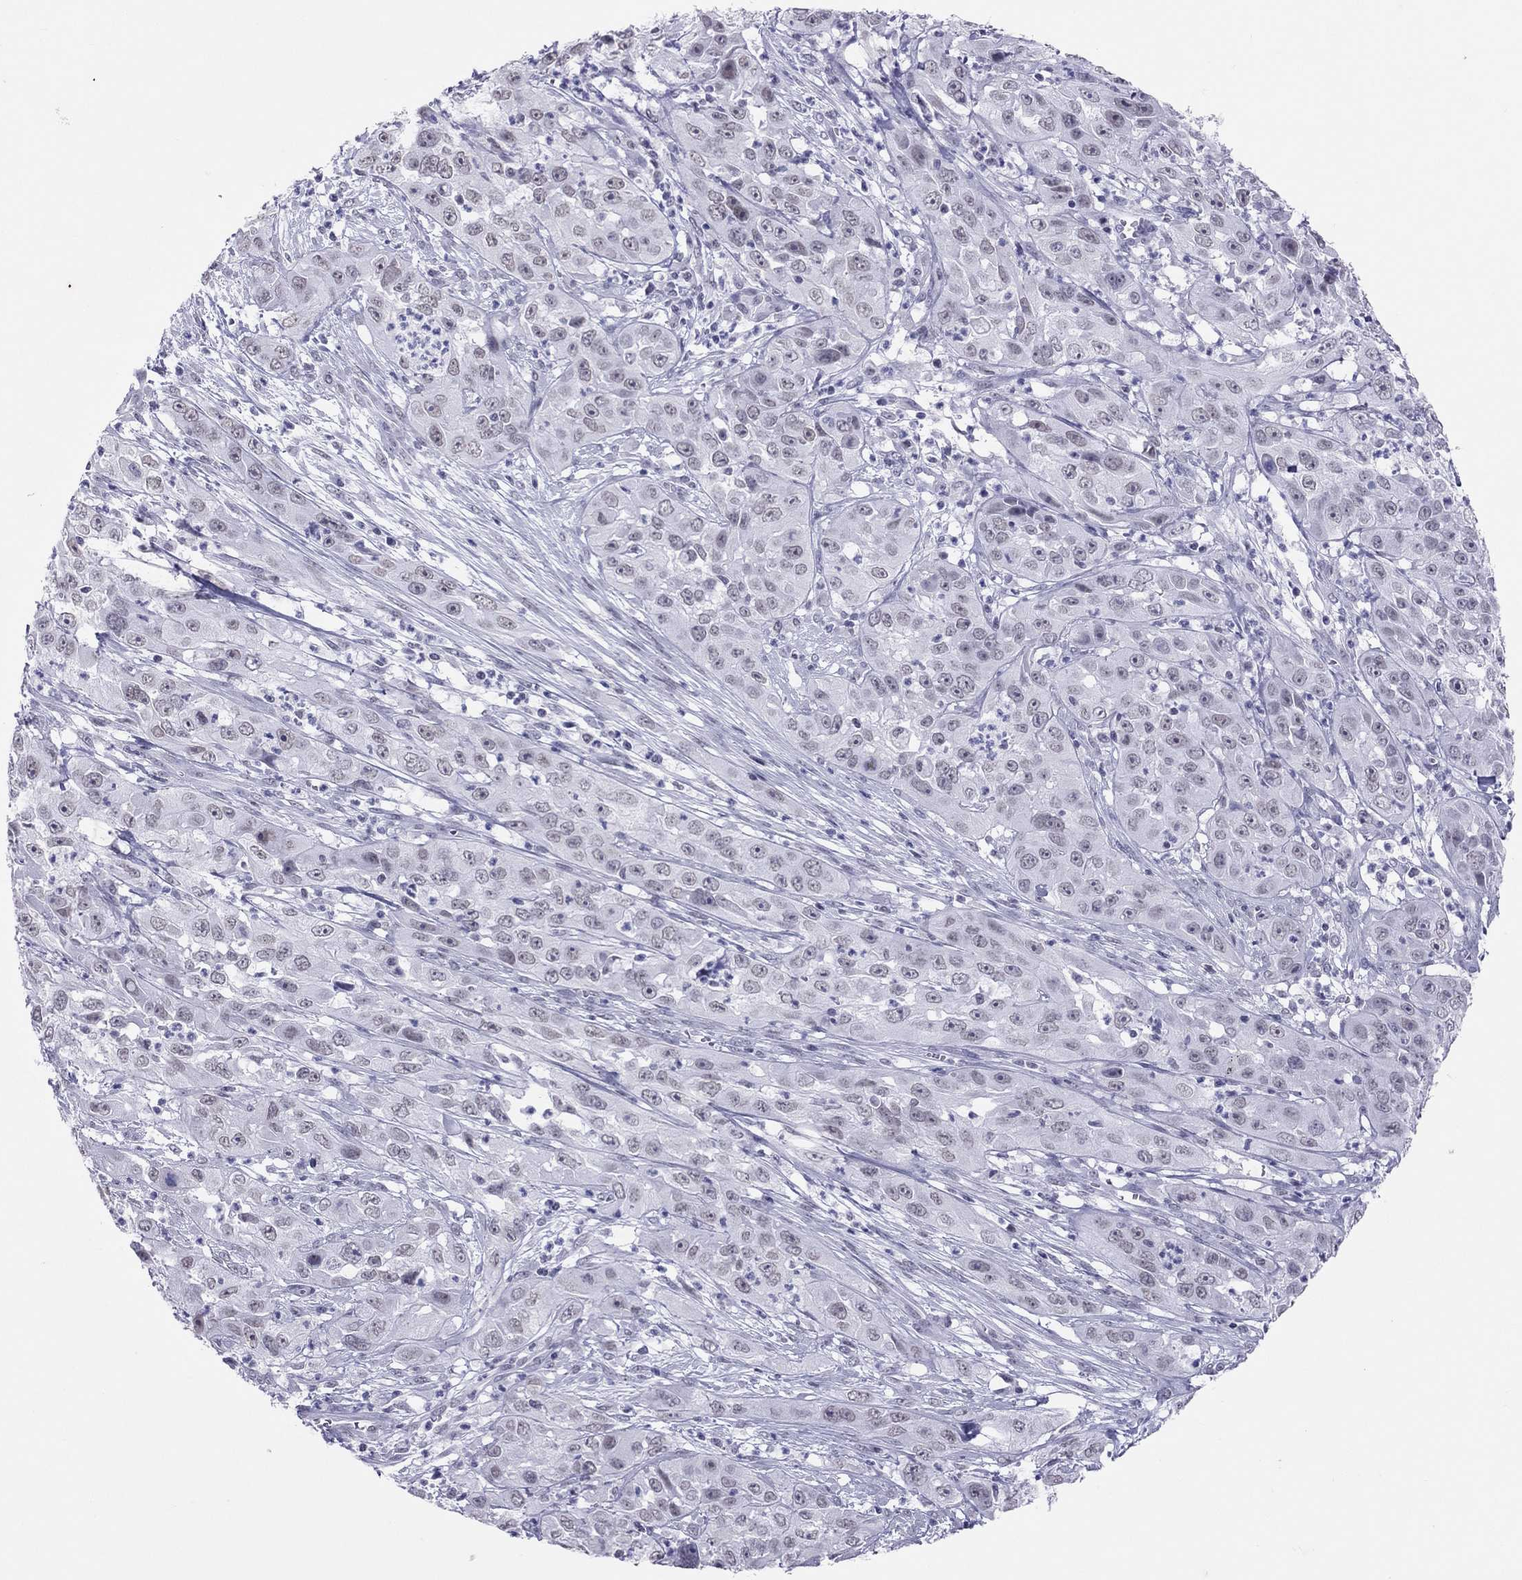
{"staining": {"intensity": "negative", "quantity": "none", "location": "none"}, "tissue": "cervical cancer", "cell_type": "Tumor cells", "image_type": "cancer", "snomed": [{"axis": "morphology", "description": "Squamous cell carcinoma, NOS"}, {"axis": "topography", "description": "Cervix"}], "caption": "Immunohistochemistry photomicrograph of human cervical squamous cell carcinoma stained for a protein (brown), which shows no expression in tumor cells.", "gene": "JHY", "patient": {"sex": "female", "age": 32}}